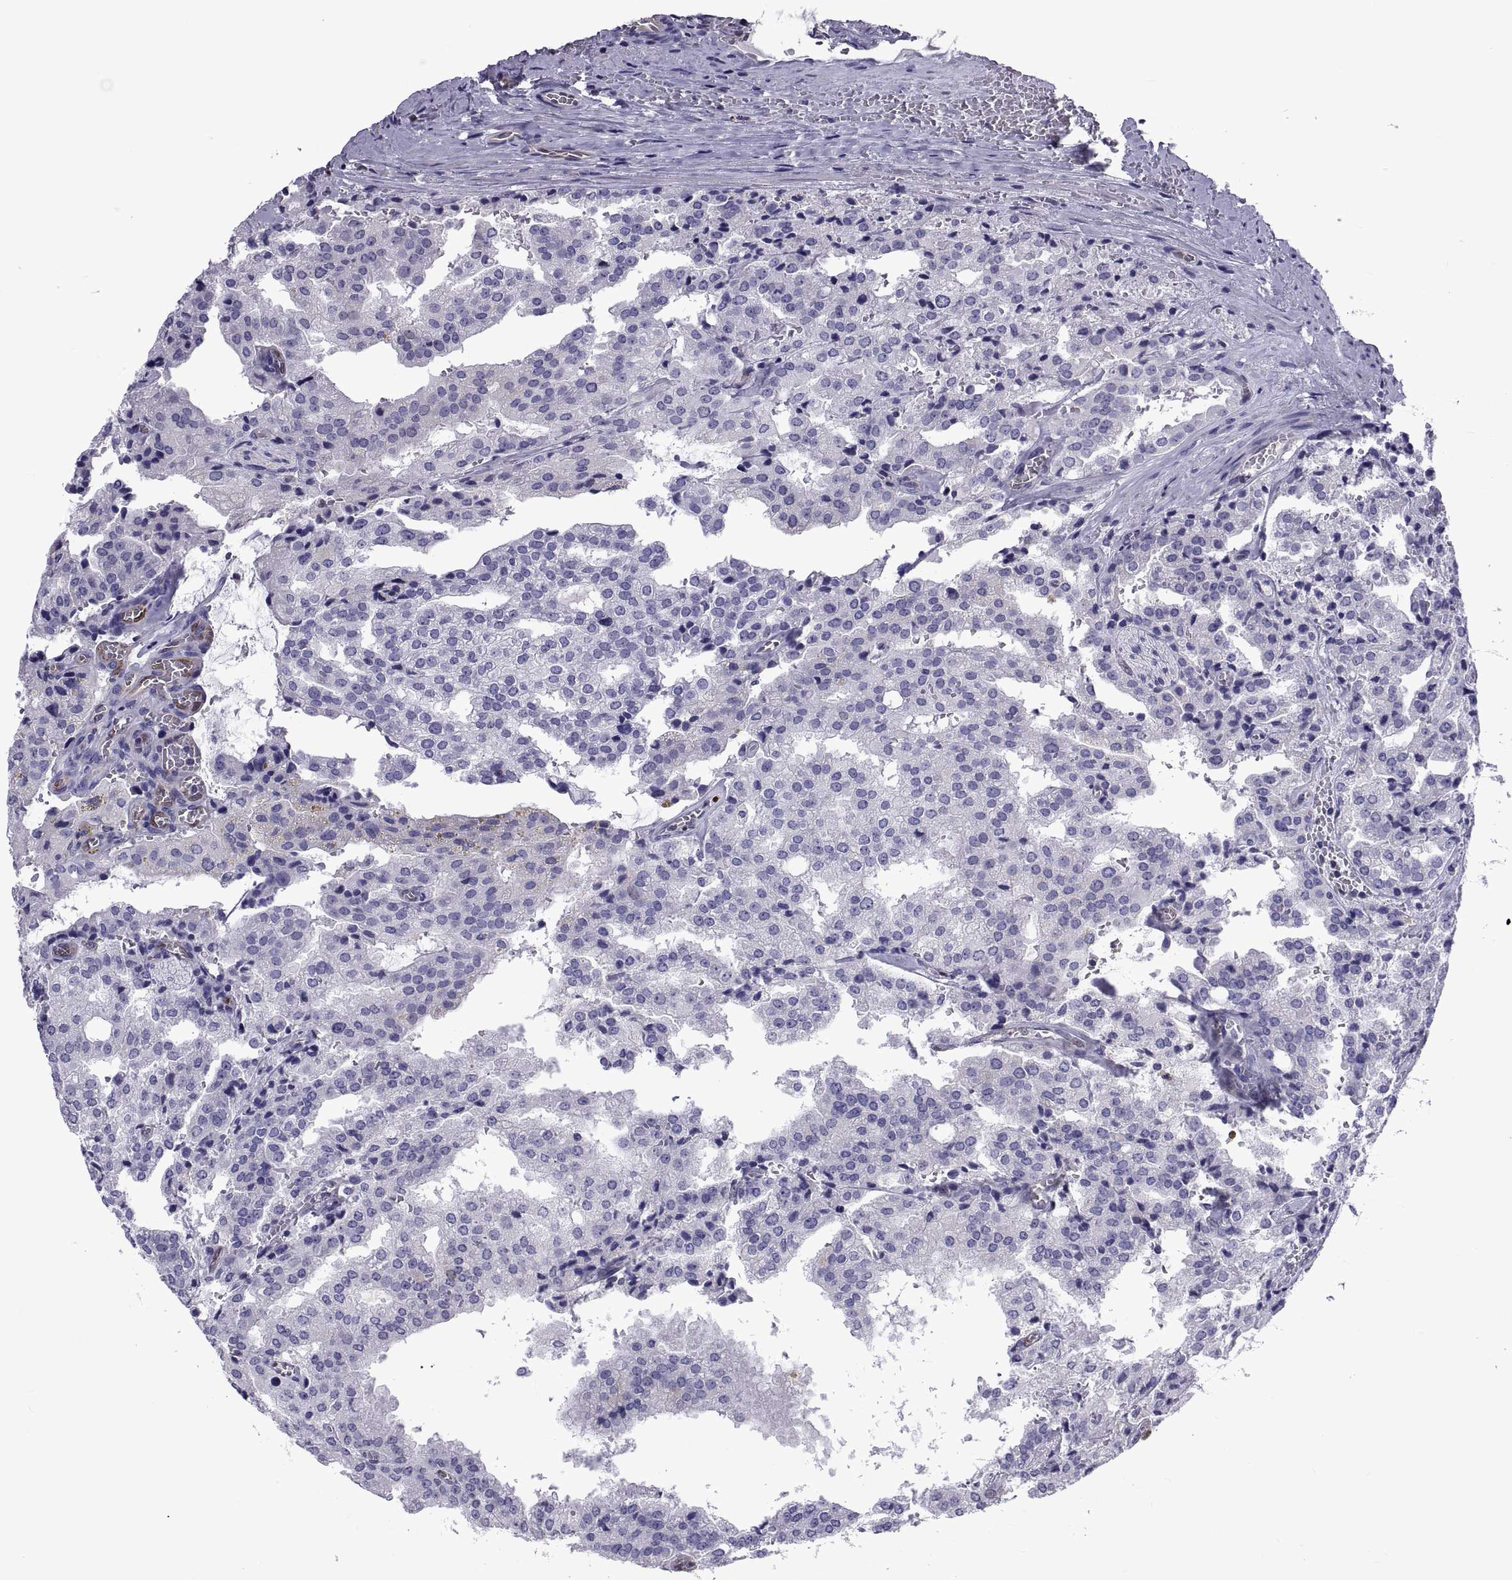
{"staining": {"intensity": "negative", "quantity": "none", "location": "none"}, "tissue": "prostate cancer", "cell_type": "Tumor cells", "image_type": "cancer", "snomed": [{"axis": "morphology", "description": "Adenocarcinoma, High grade"}, {"axis": "topography", "description": "Prostate"}], "caption": "Immunohistochemistry of human high-grade adenocarcinoma (prostate) displays no positivity in tumor cells.", "gene": "LCN9", "patient": {"sex": "male", "age": 68}}